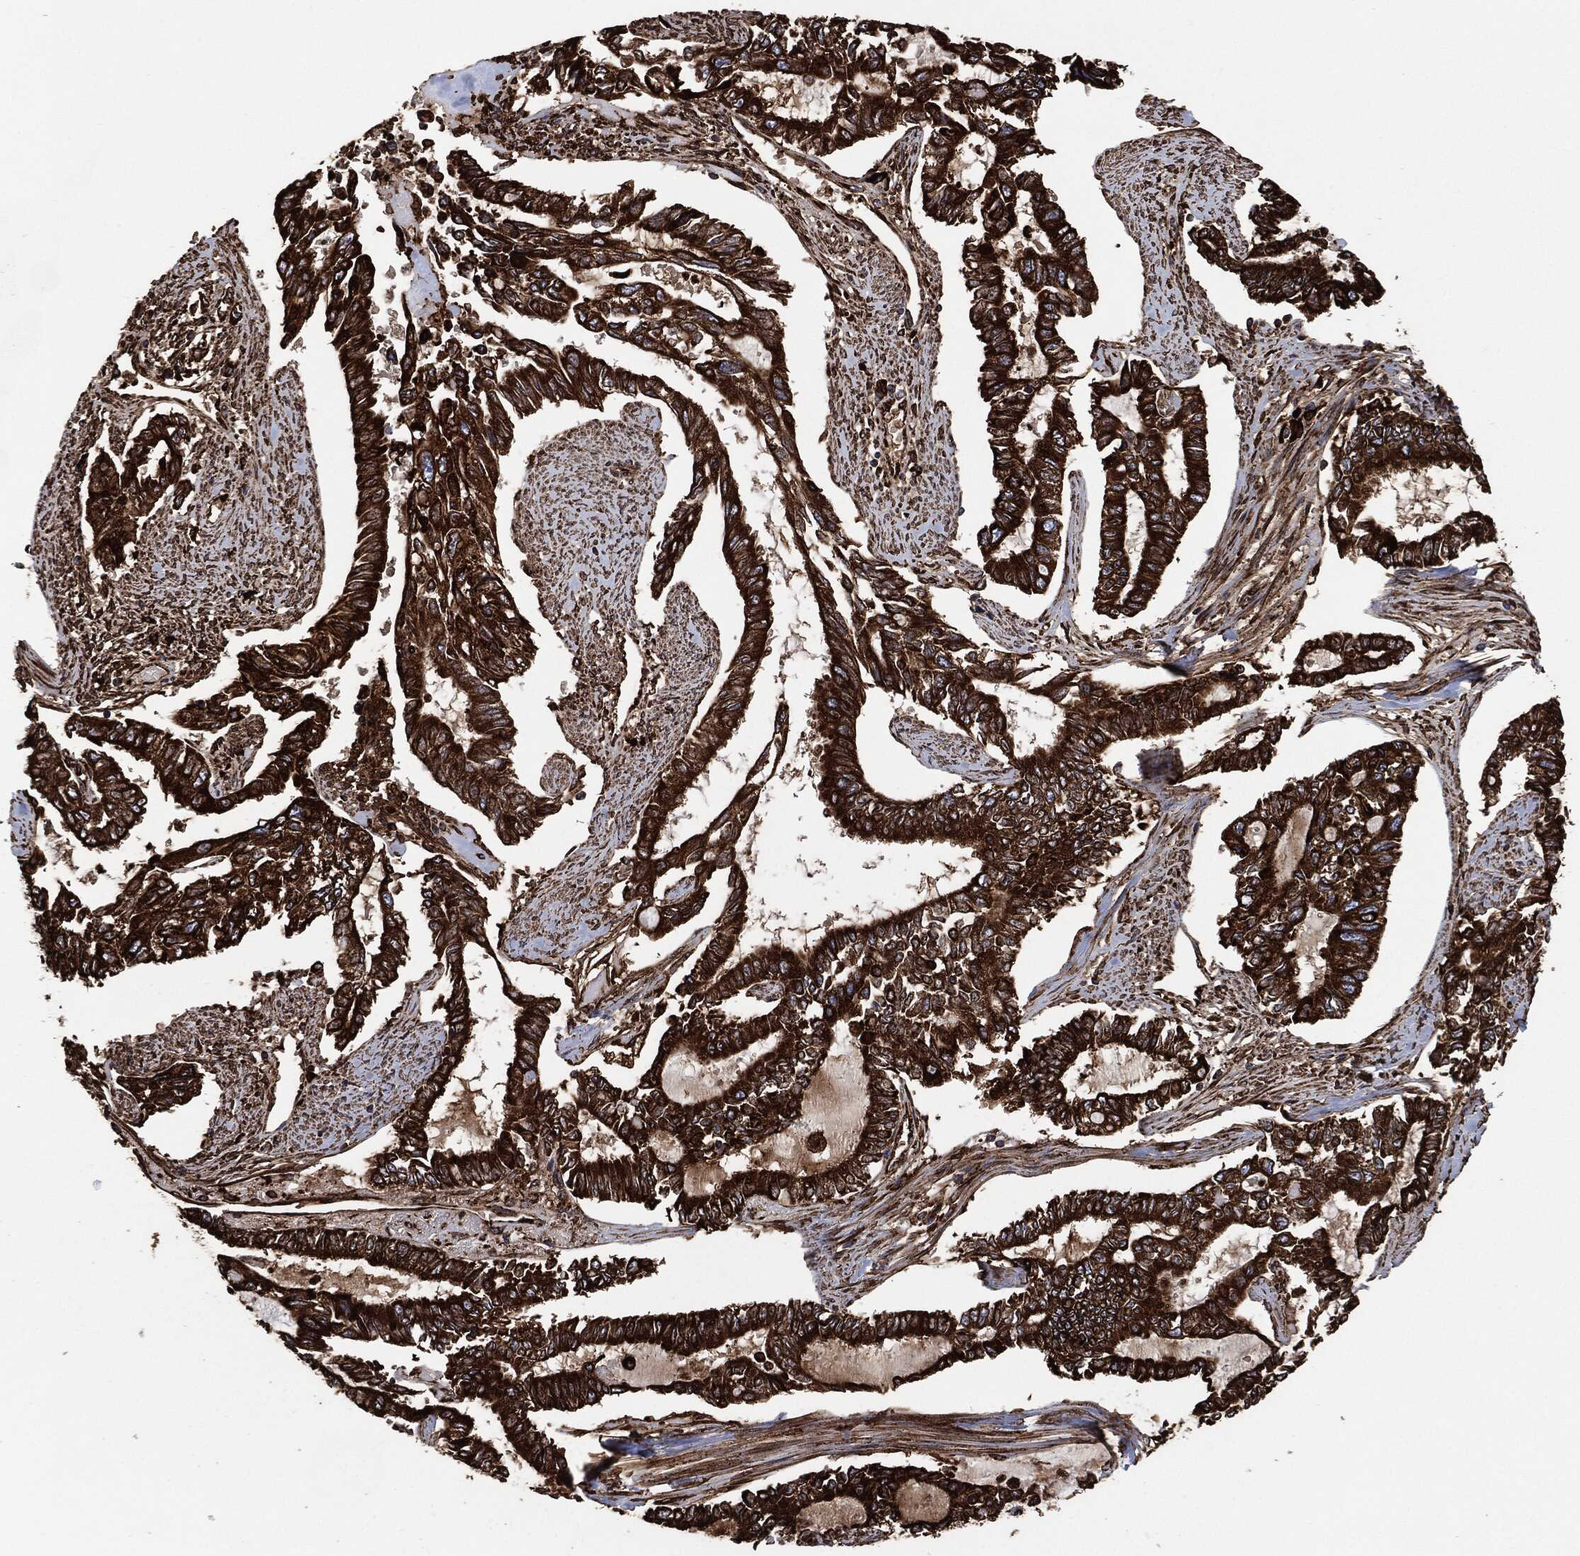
{"staining": {"intensity": "strong", "quantity": ">75%", "location": "cytoplasmic/membranous"}, "tissue": "endometrial cancer", "cell_type": "Tumor cells", "image_type": "cancer", "snomed": [{"axis": "morphology", "description": "Adenocarcinoma, NOS"}, {"axis": "topography", "description": "Uterus"}], "caption": "Adenocarcinoma (endometrial) was stained to show a protein in brown. There is high levels of strong cytoplasmic/membranous staining in approximately >75% of tumor cells.", "gene": "AMFR", "patient": {"sex": "female", "age": 59}}